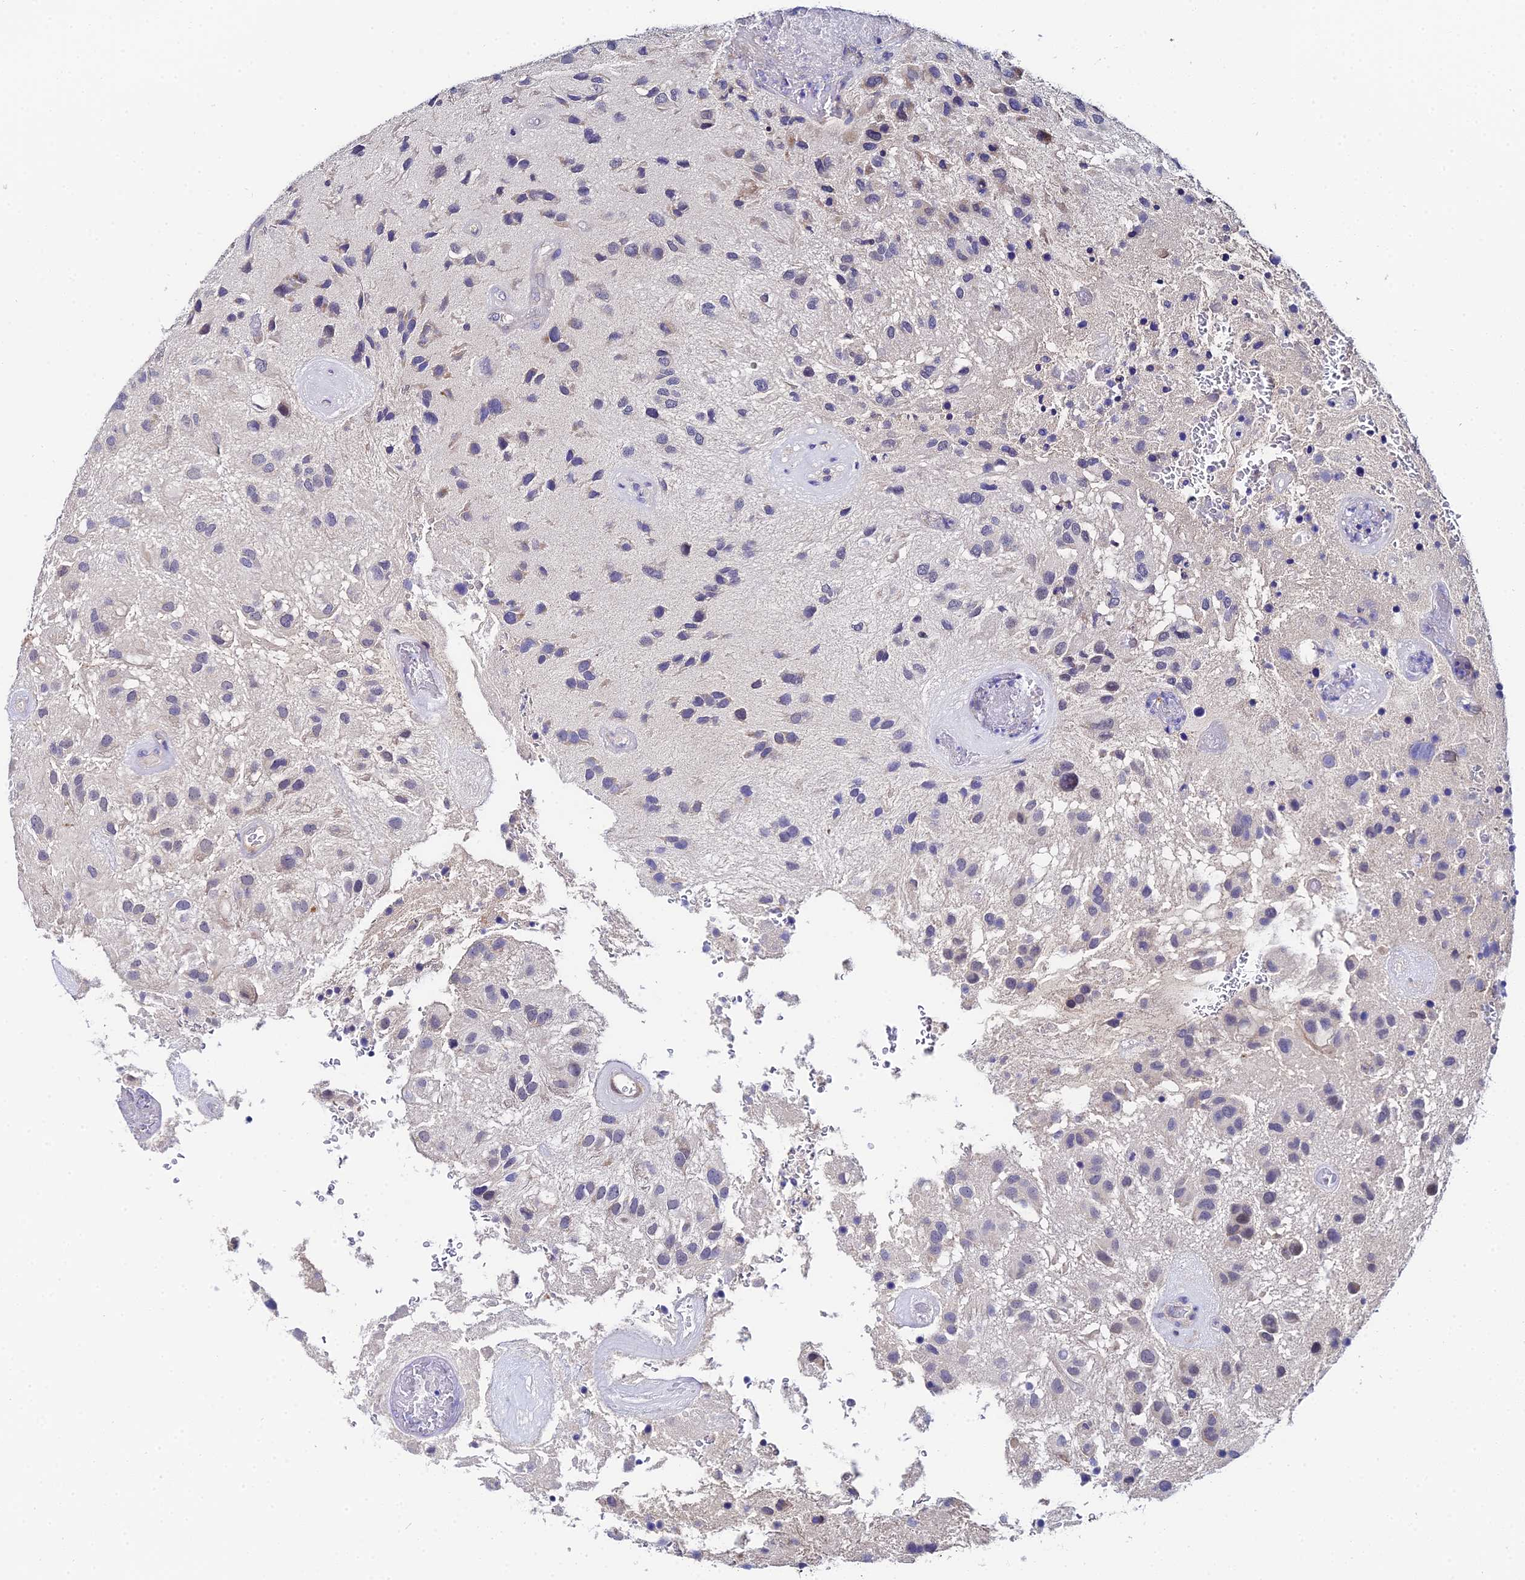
{"staining": {"intensity": "negative", "quantity": "none", "location": "none"}, "tissue": "glioma", "cell_type": "Tumor cells", "image_type": "cancer", "snomed": [{"axis": "morphology", "description": "Glioma, malignant, Low grade"}, {"axis": "topography", "description": "Brain"}], "caption": "Glioma was stained to show a protein in brown. There is no significant positivity in tumor cells.", "gene": "UBE2L3", "patient": {"sex": "male", "age": 66}}